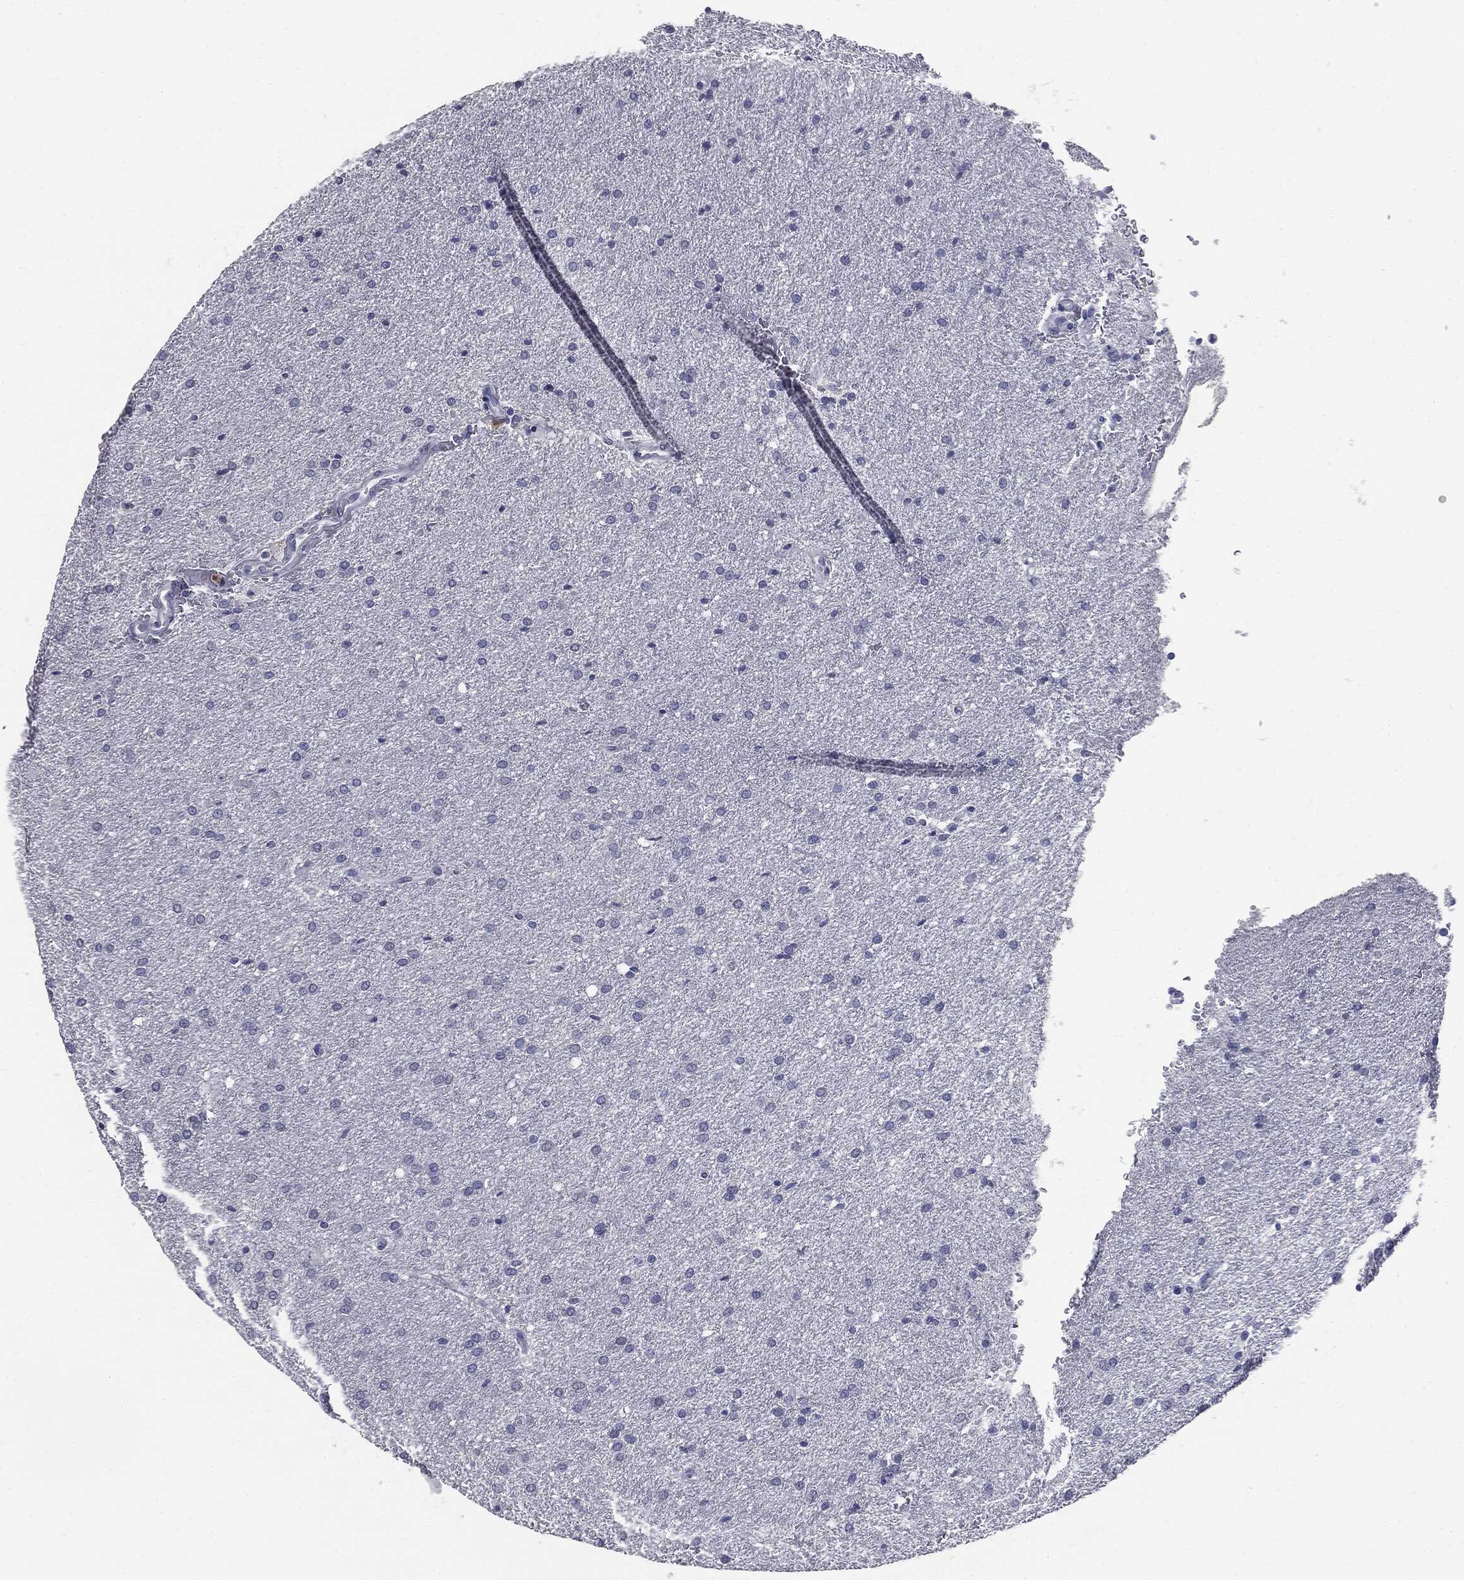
{"staining": {"intensity": "negative", "quantity": "none", "location": "none"}, "tissue": "glioma", "cell_type": "Tumor cells", "image_type": "cancer", "snomed": [{"axis": "morphology", "description": "Glioma, malignant, Low grade"}, {"axis": "topography", "description": "Brain"}], "caption": "The histopathology image reveals no staining of tumor cells in glioma.", "gene": "AFP", "patient": {"sex": "female", "age": 37}}